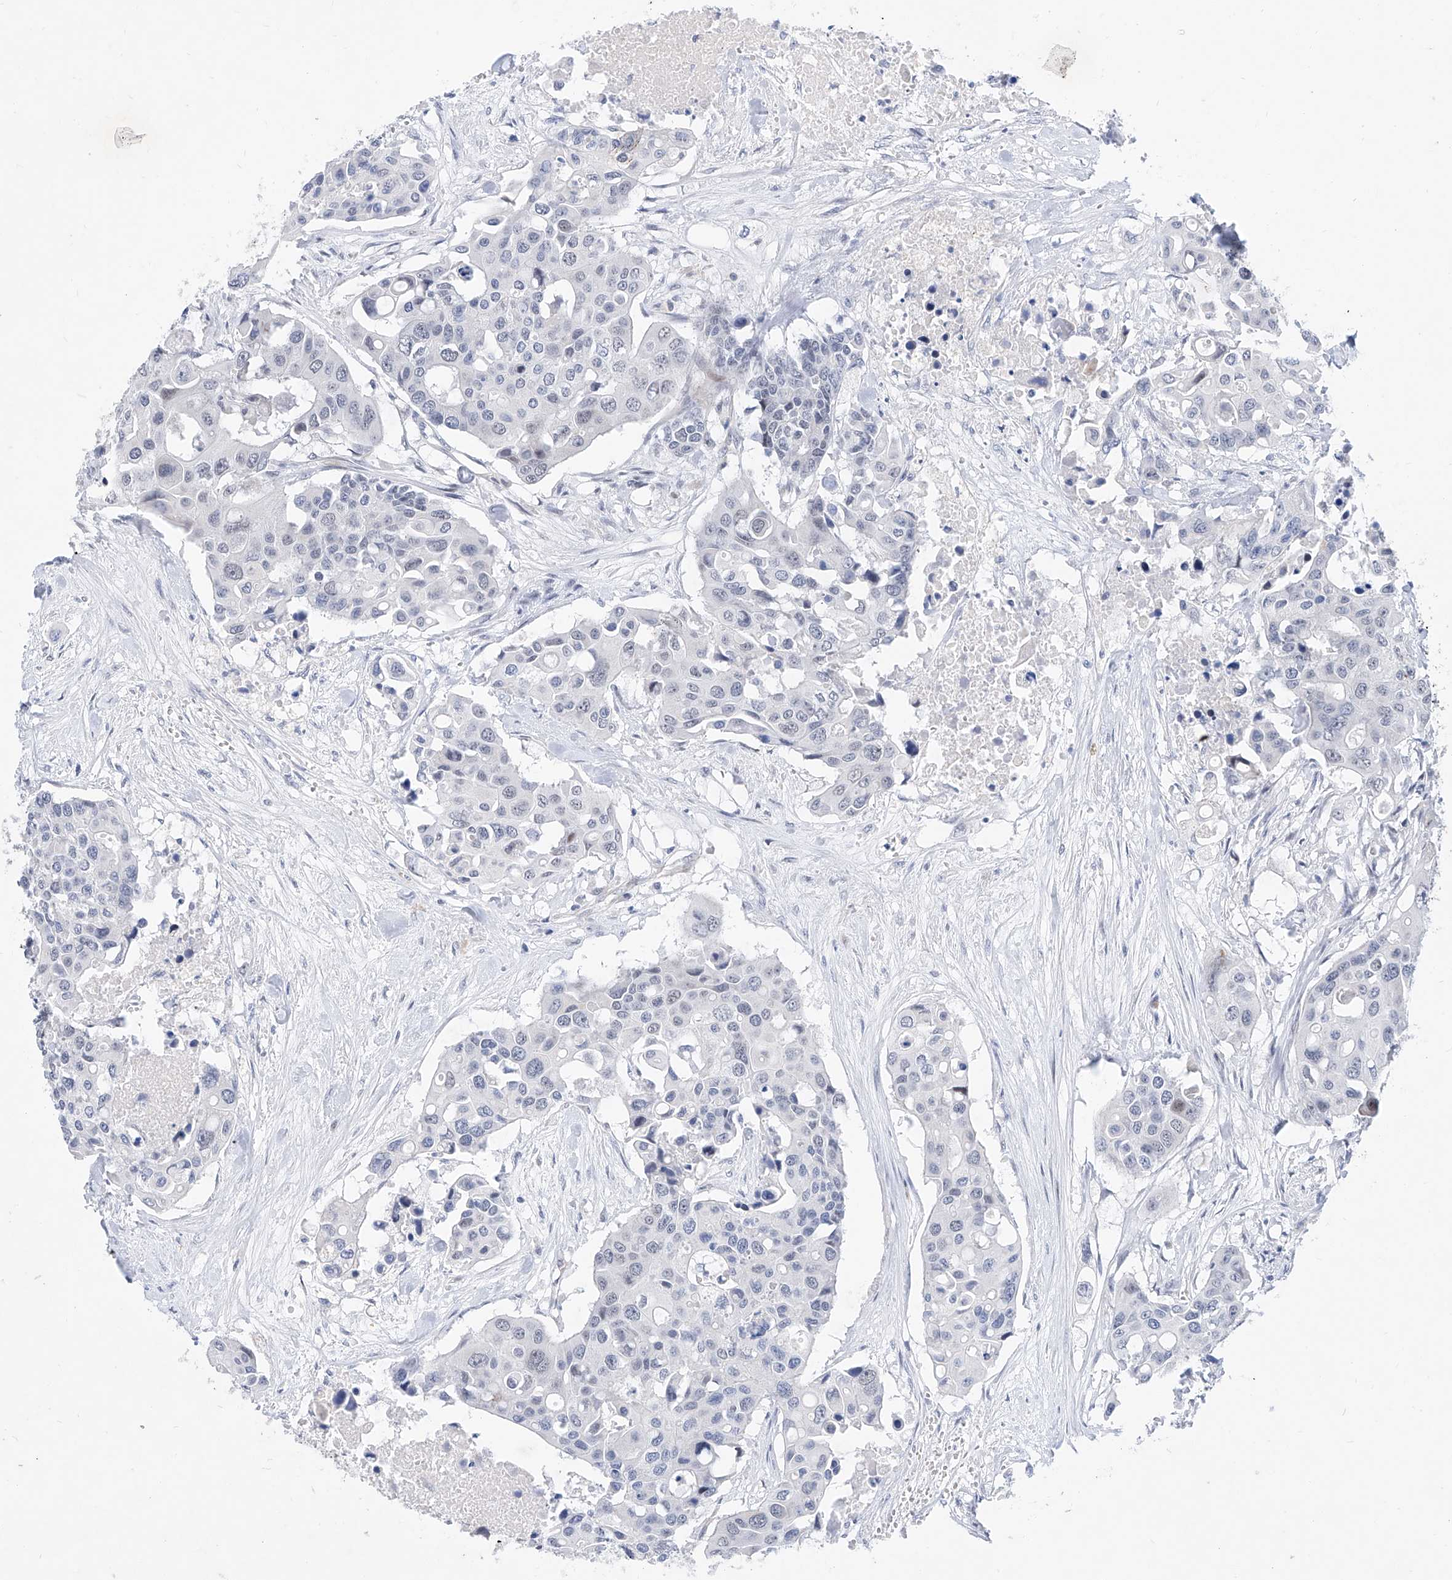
{"staining": {"intensity": "negative", "quantity": "none", "location": "none"}, "tissue": "colorectal cancer", "cell_type": "Tumor cells", "image_type": "cancer", "snomed": [{"axis": "morphology", "description": "Adenocarcinoma, NOS"}, {"axis": "topography", "description": "Colon"}], "caption": "Adenocarcinoma (colorectal) was stained to show a protein in brown. There is no significant staining in tumor cells.", "gene": "BPTF", "patient": {"sex": "male", "age": 77}}